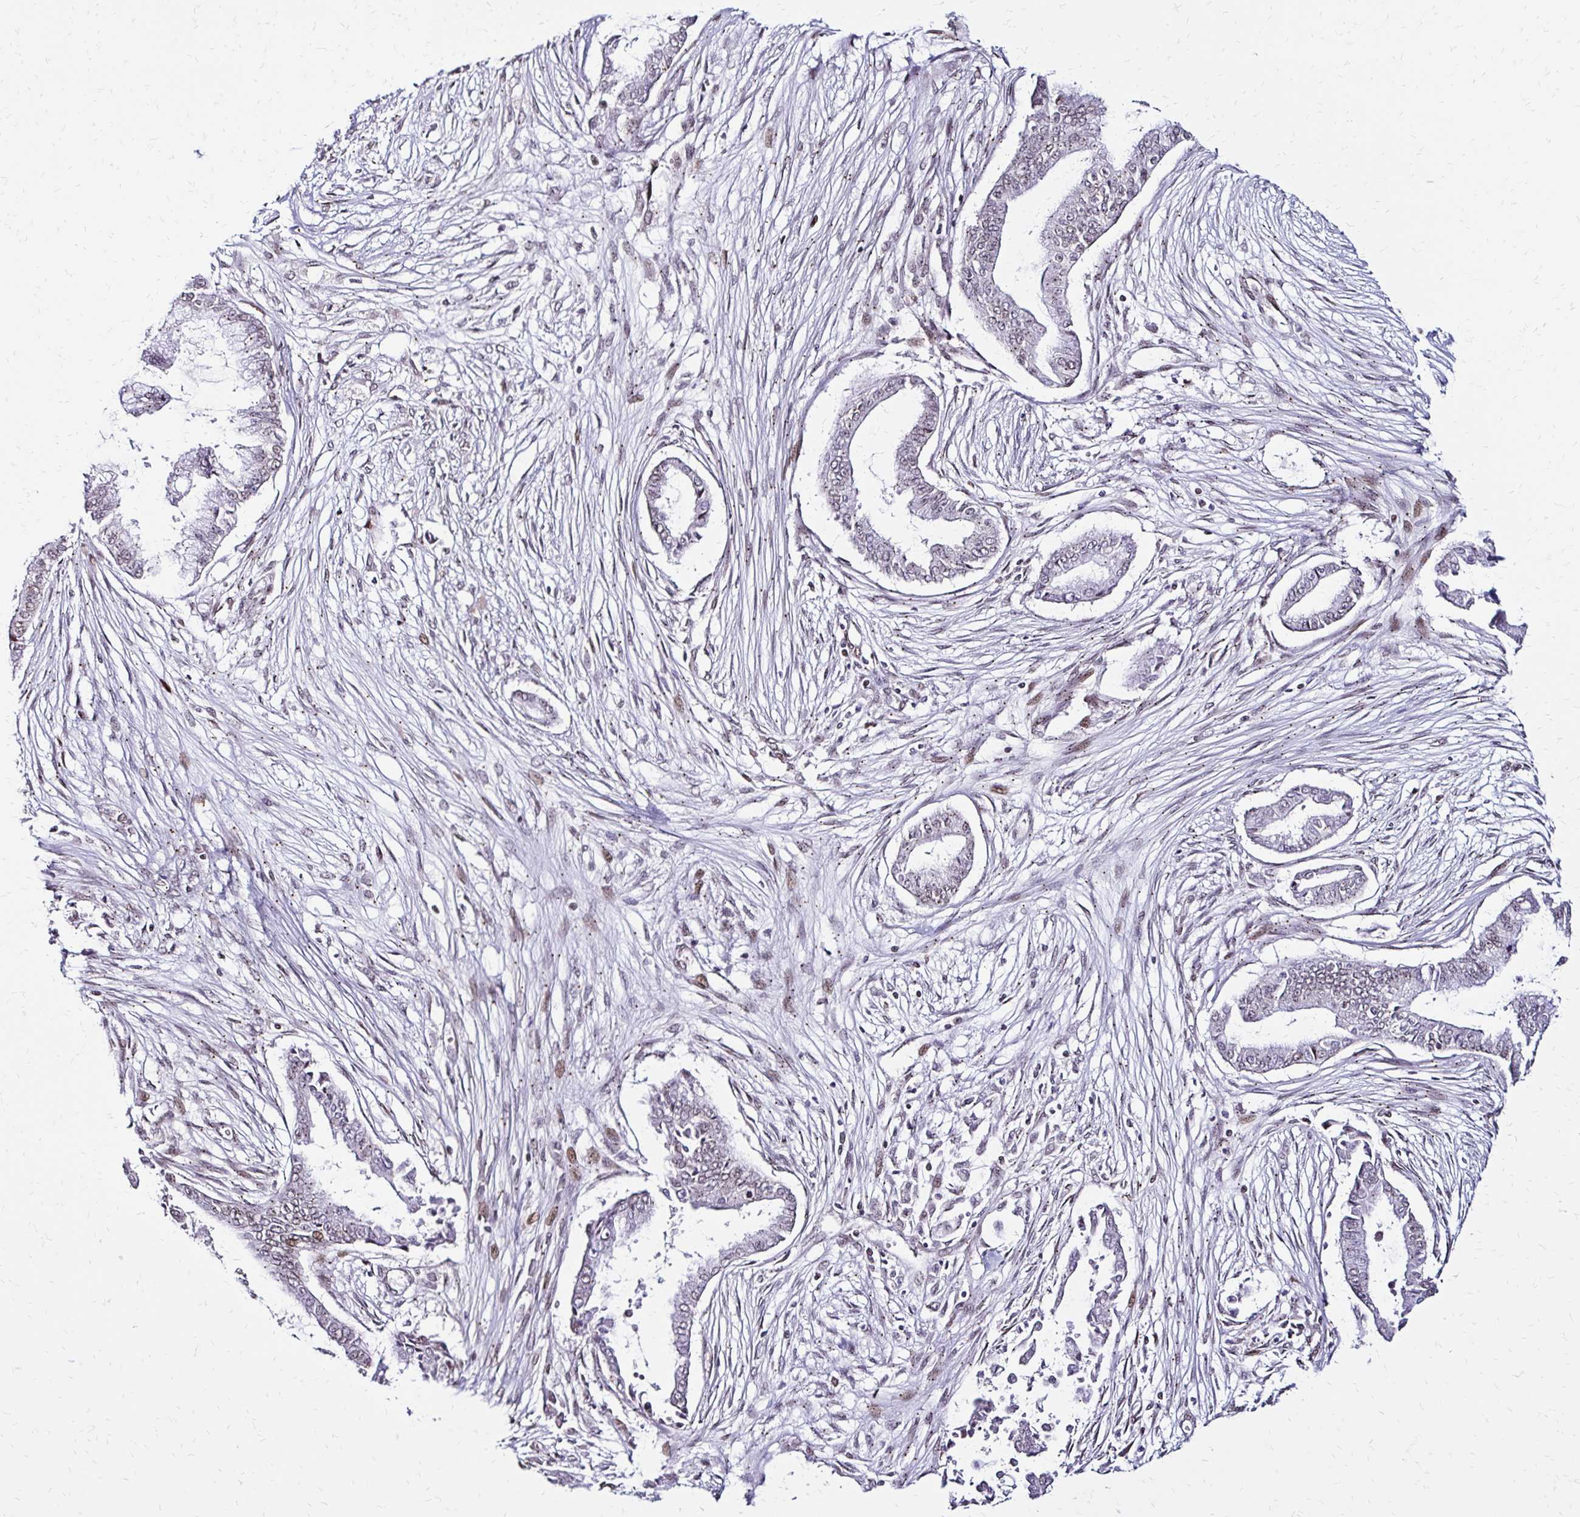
{"staining": {"intensity": "negative", "quantity": "none", "location": "none"}, "tissue": "pancreatic cancer", "cell_type": "Tumor cells", "image_type": "cancer", "snomed": [{"axis": "morphology", "description": "Adenocarcinoma, NOS"}, {"axis": "topography", "description": "Pancreas"}], "caption": "An IHC micrograph of pancreatic cancer (adenocarcinoma) is shown. There is no staining in tumor cells of pancreatic cancer (adenocarcinoma).", "gene": "TOB1", "patient": {"sex": "female", "age": 68}}